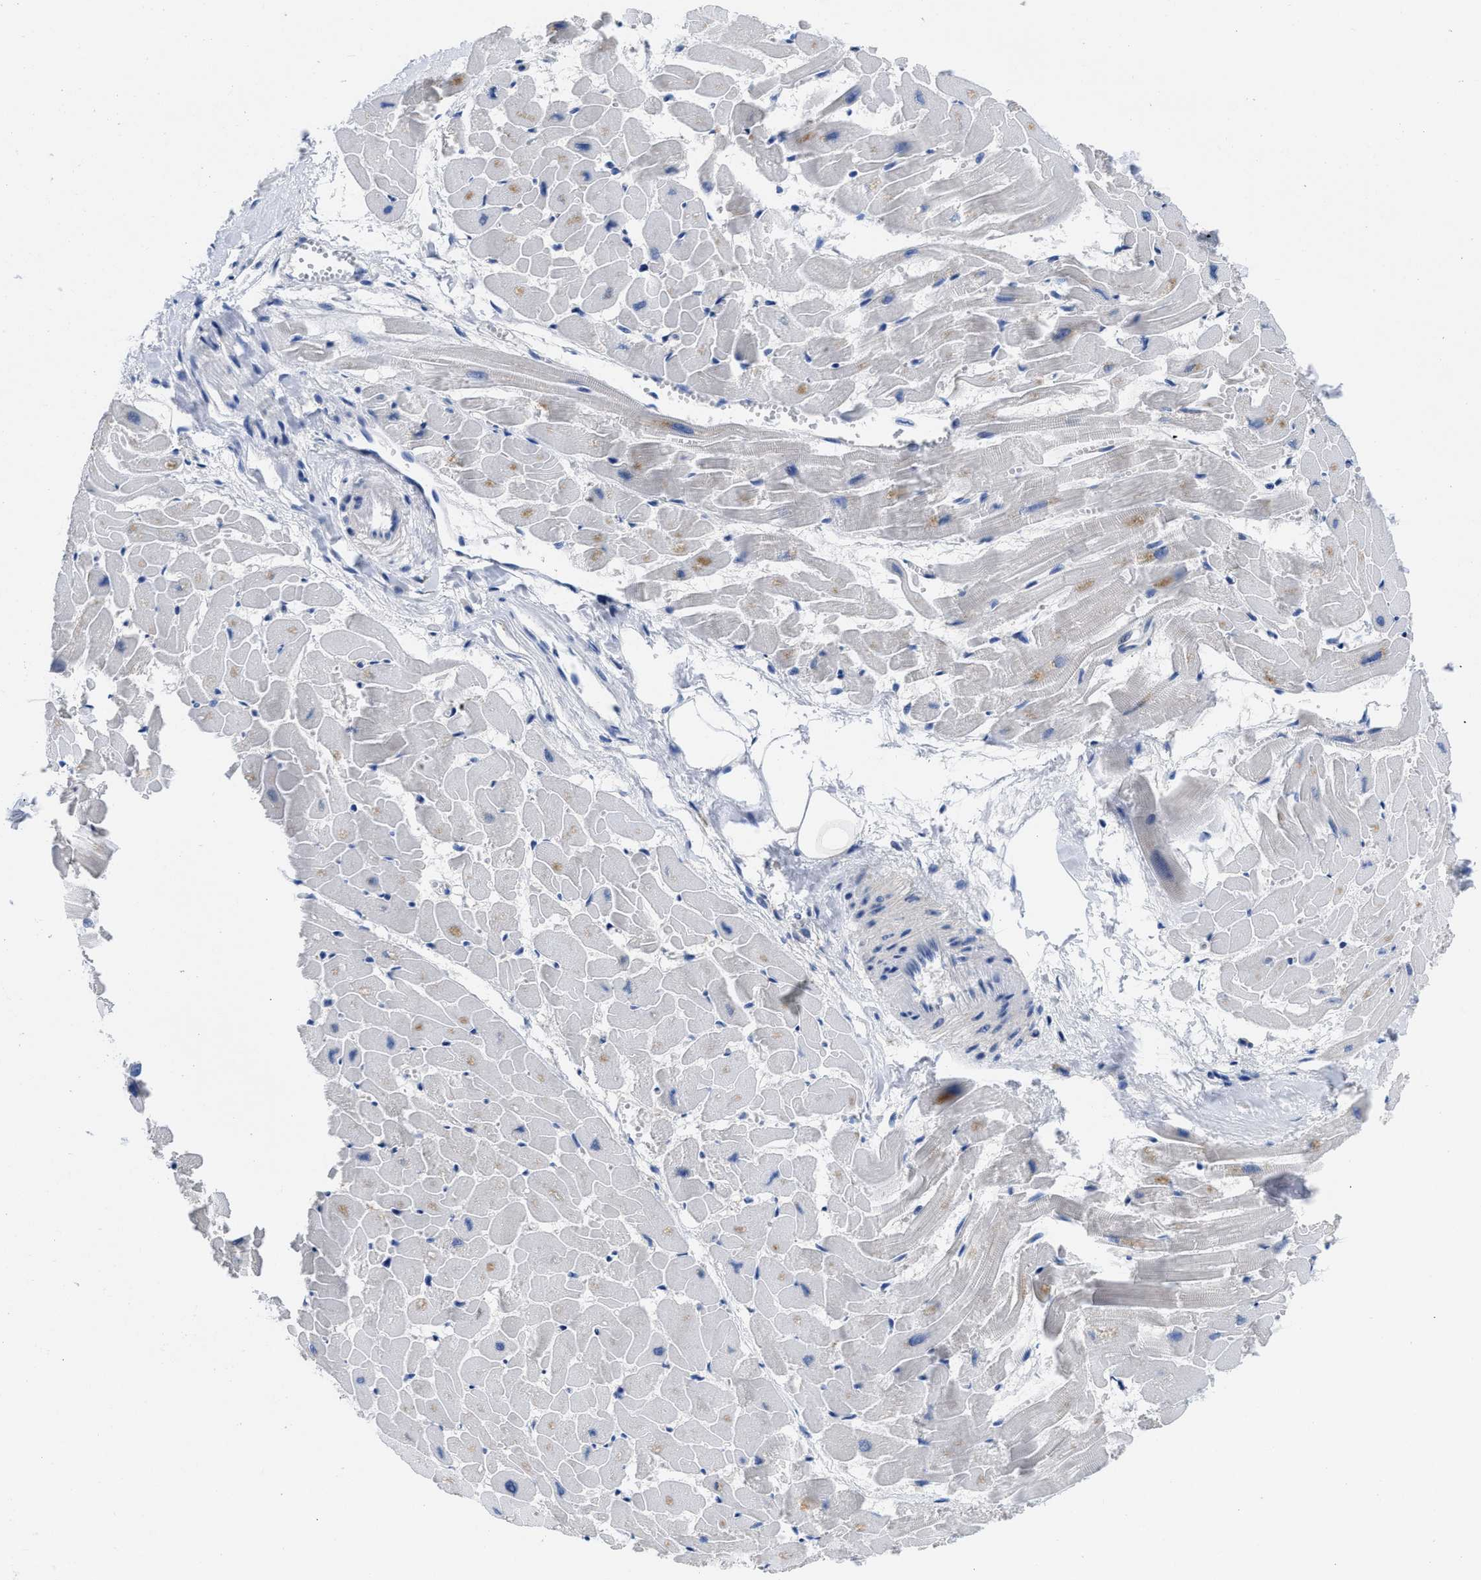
{"staining": {"intensity": "negative", "quantity": "none", "location": "none"}, "tissue": "heart muscle", "cell_type": "Cardiomyocytes", "image_type": "normal", "snomed": [{"axis": "morphology", "description": "Normal tissue, NOS"}, {"axis": "topography", "description": "Heart"}], "caption": "DAB (3,3'-diaminobenzidine) immunohistochemical staining of benign human heart muscle reveals no significant positivity in cardiomyocytes.", "gene": "PYY", "patient": {"sex": "female", "age": 19}}